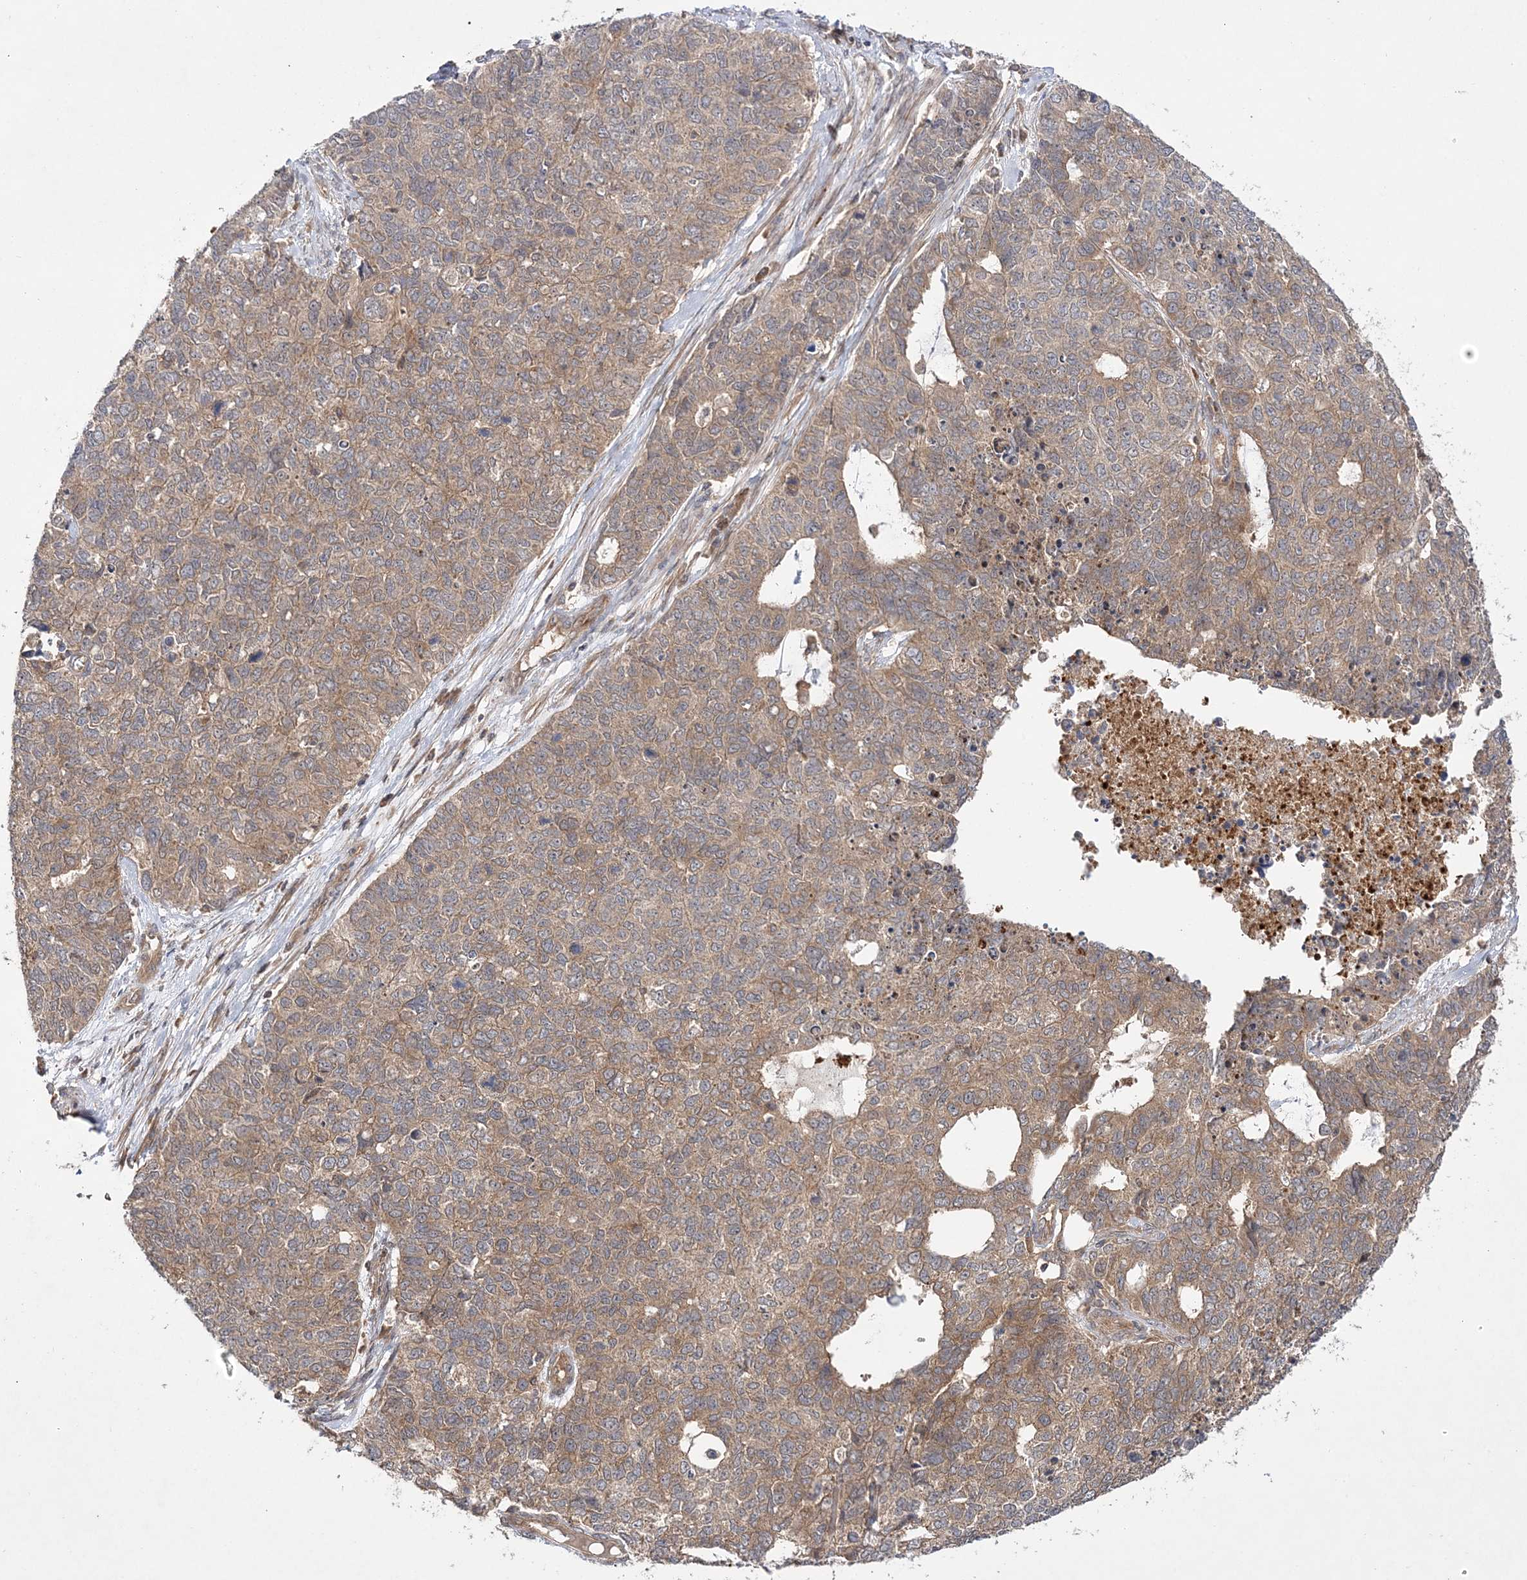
{"staining": {"intensity": "moderate", "quantity": ">75%", "location": "cytoplasmic/membranous"}, "tissue": "cervical cancer", "cell_type": "Tumor cells", "image_type": "cancer", "snomed": [{"axis": "morphology", "description": "Squamous cell carcinoma, NOS"}, {"axis": "topography", "description": "Cervix"}], "caption": "Protein analysis of cervical cancer (squamous cell carcinoma) tissue demonstrates moderate cytoplasmic/membranous expression in about >75% of tumor cells.", "gene": "TMEM9B", "patient": {"sex": "female", "age": 63}}